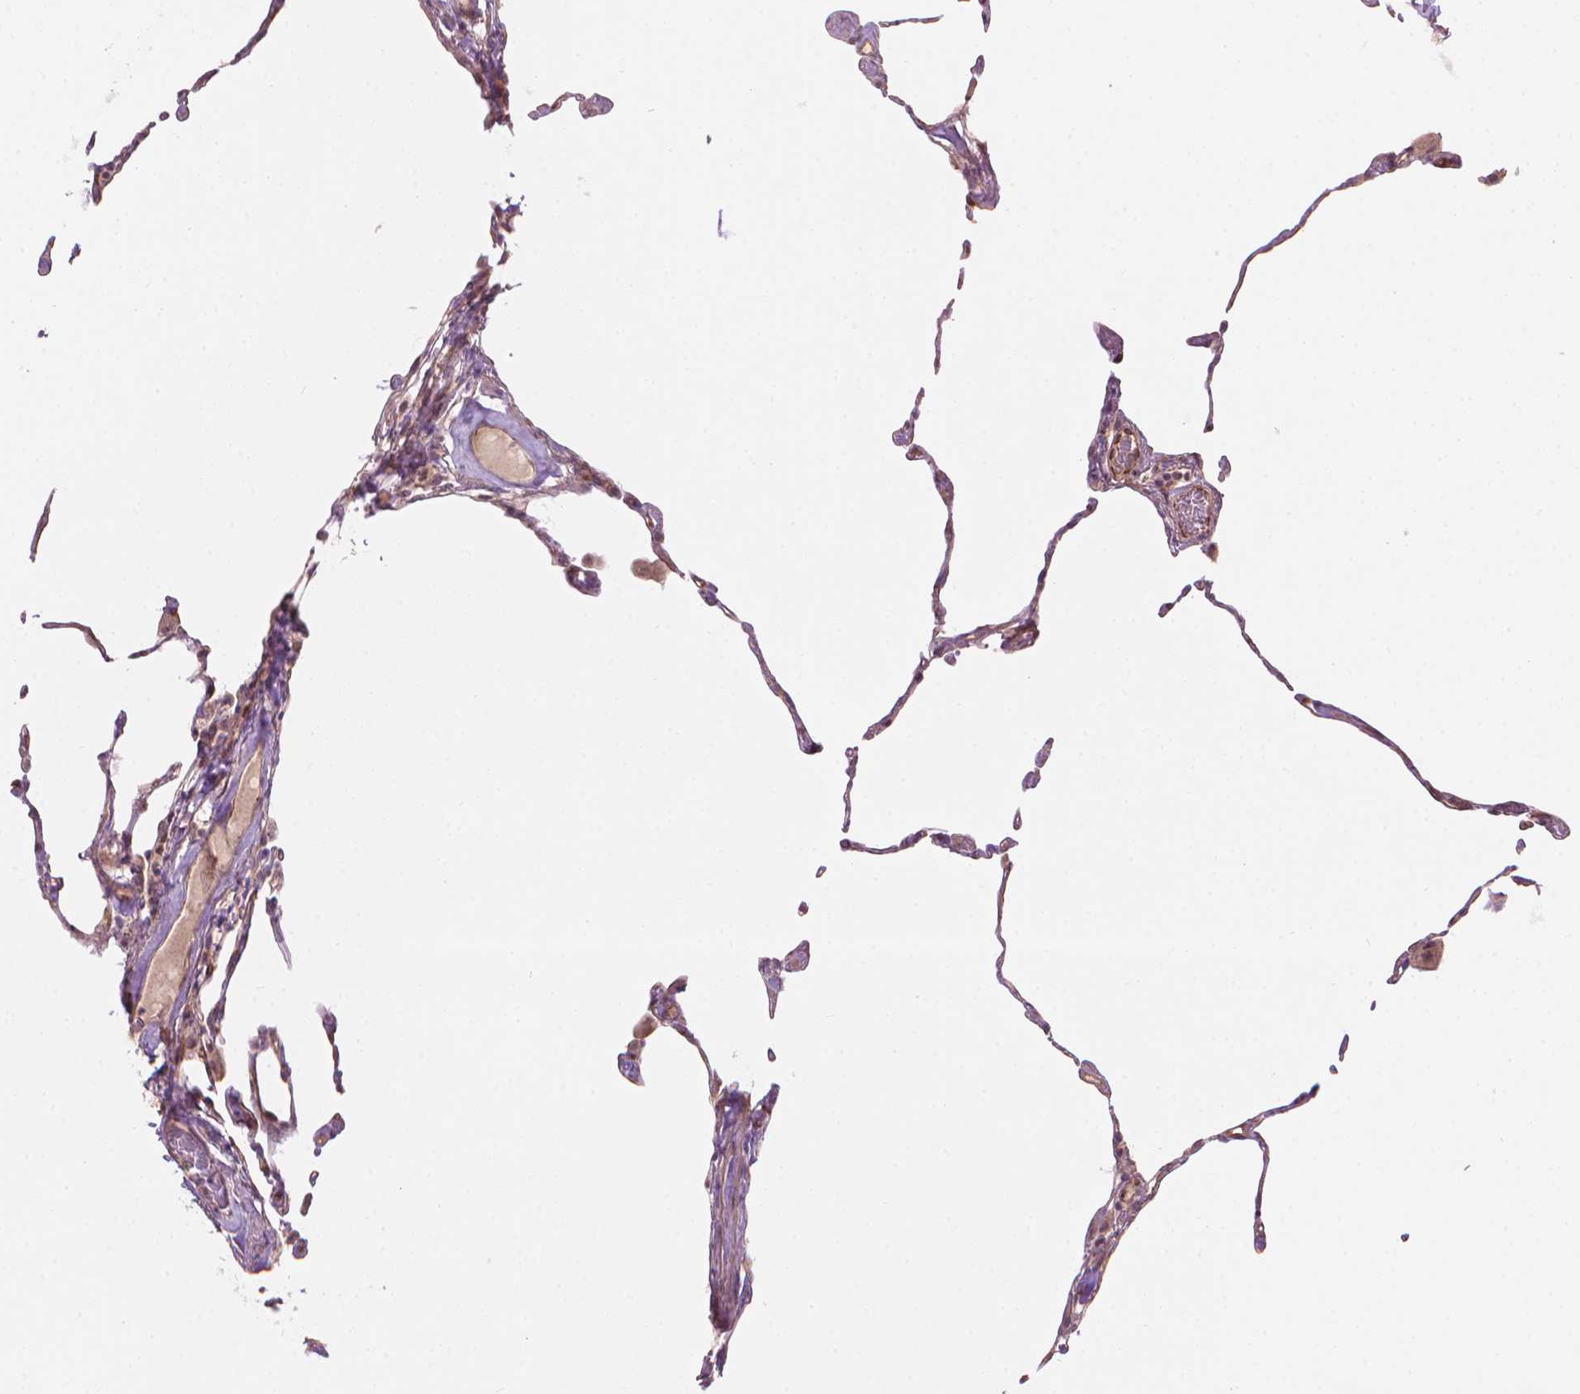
{"staining": {"intensity": "weak", "quantity": "25%-75%", "location": "cytoplasmic/membranous,nuclear"}, "tissue": "lung", "cell_type": "Alveolar cells", "image_type": "normal", "snomed": [{"axis": "morphology", "description": "Normal tissue, NOS"}, {"axis": "topography", "description": "Lung"}], "caption": "IHC photomicrograph of unremarkable lung stained for a protein (brown), which exhibits low levels of weak cytoplasmic/membranous,nuclear expression in approximately 25%-75% of alveolar cells.", "gene": "SMC2", "patient": {"sex": "female", "age": 57}}